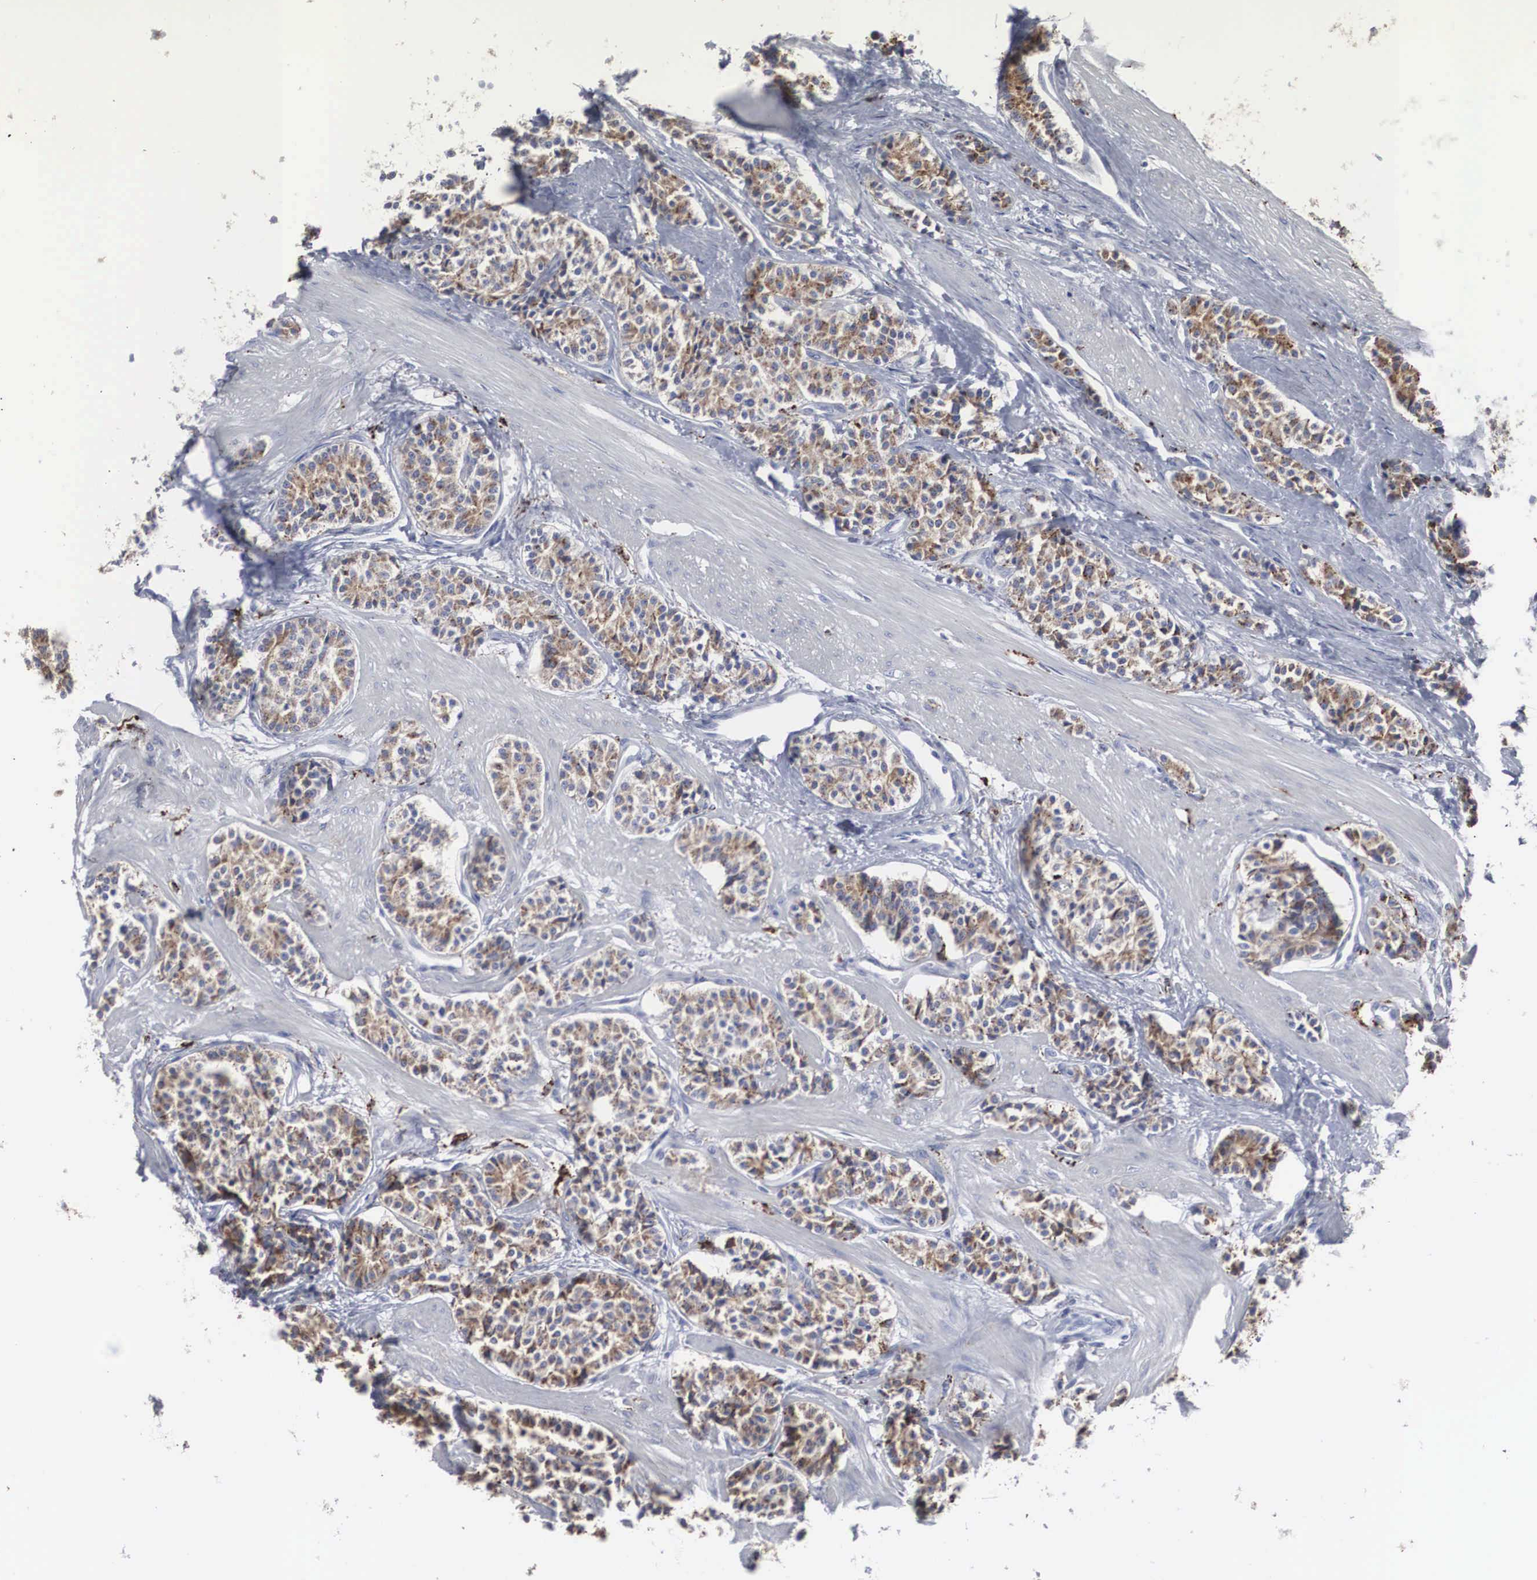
{"staining": {"intensity": "weak", "quantity": "25%-75%", "location": "cytoplasmic/membranous"}, "tissue": "carcinoid", "cell_type": "Tumor cells", "image_type": "cancer", "snomed": [{"axis": "morphology", "description": "Carcinoid, malignant, NOS"}, {"axis": "topography", "description": "Stomach"}], "caption": "IHC (DAB (3,3'-diaminobenzidine)) staining of carcinoid shows weak cytoplasmic/membranous protein staining in about 25%-75% of tumor cells.", "gene": "LGALS3BP", "patient": {"sex": "female", "age": 76}}